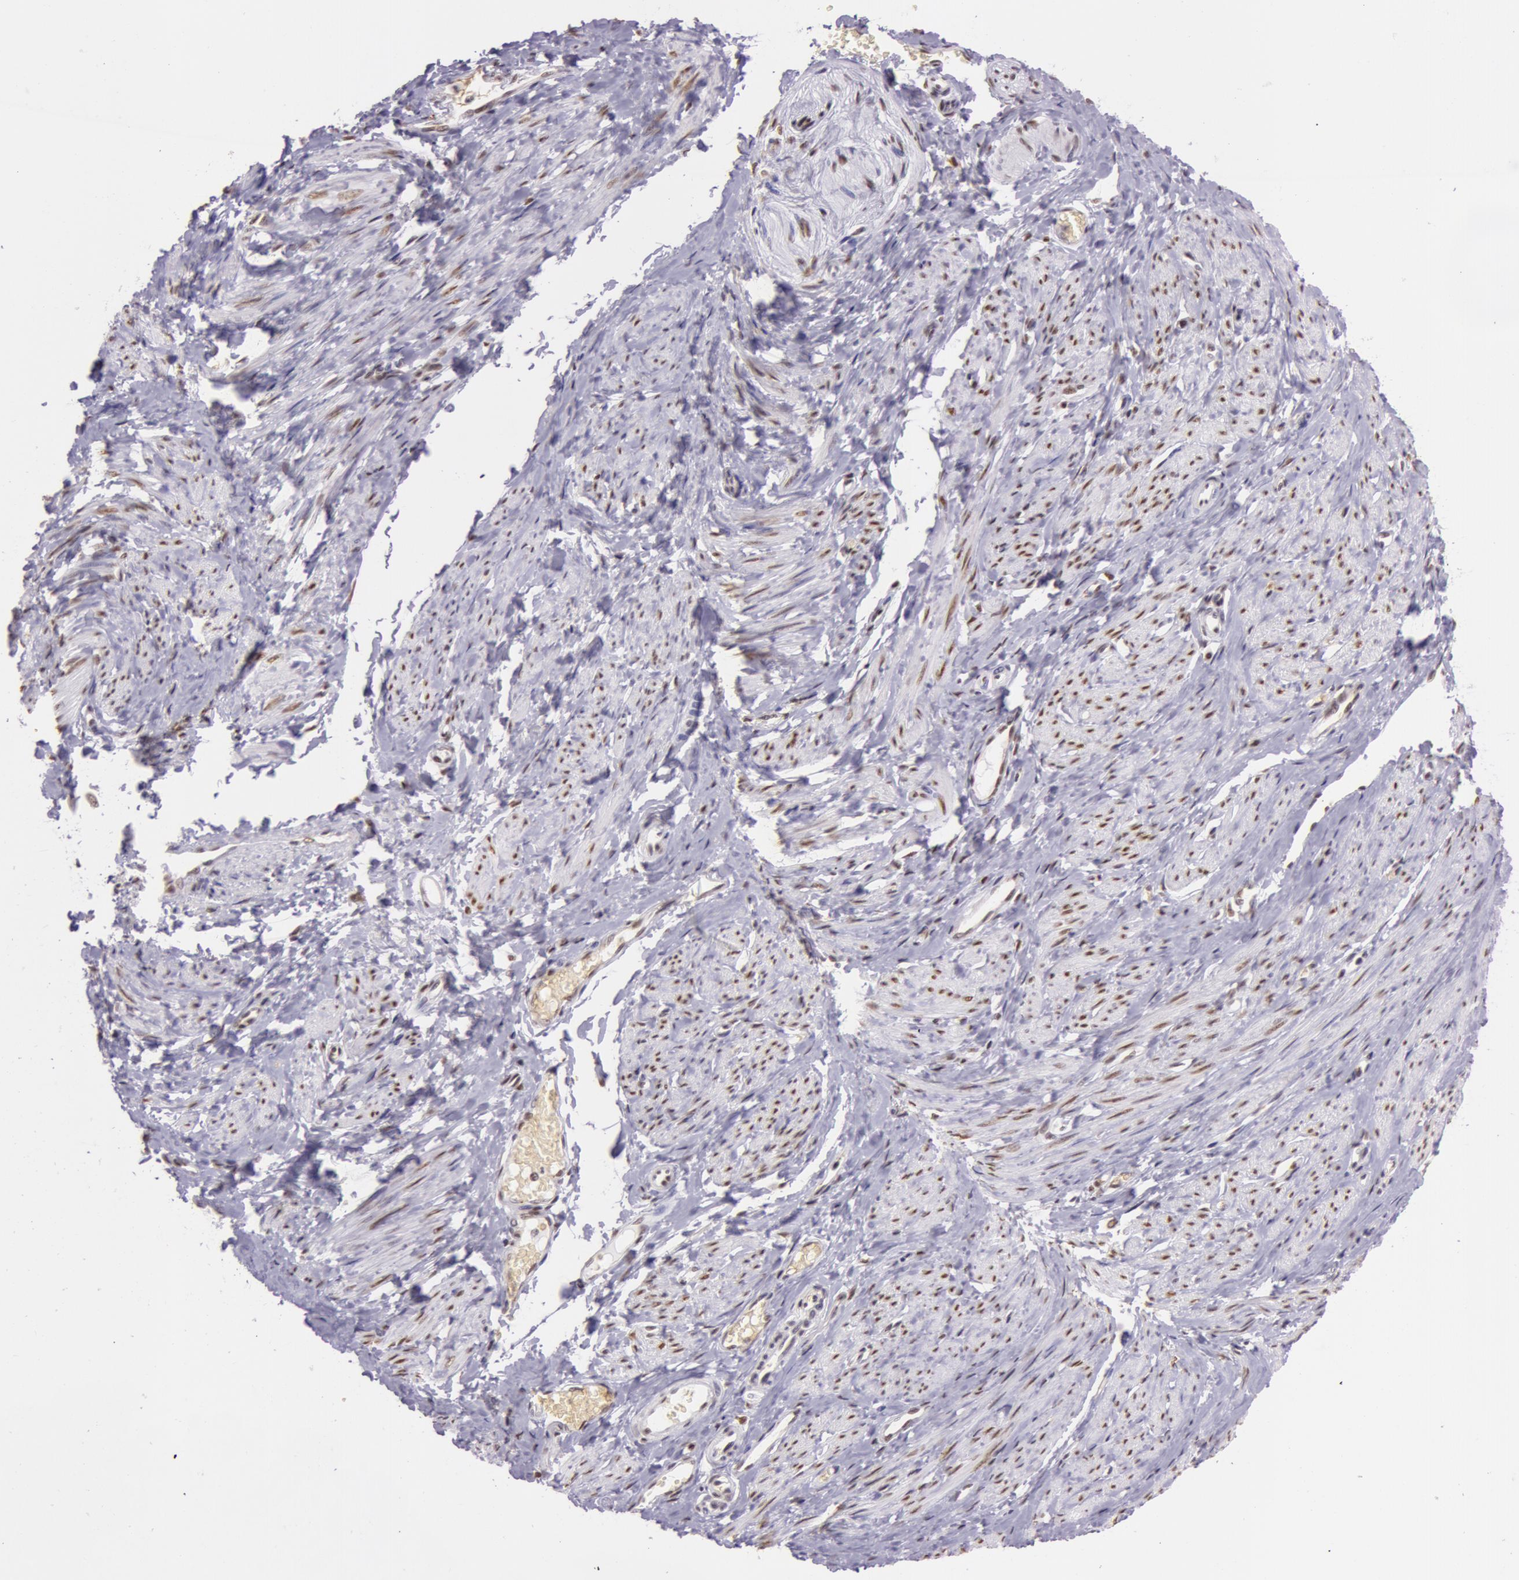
{"staining": {"intensity": "moderate", "quantity": ">75%", "location": "nuclear"}, "tissue": "smooth muscle", "cell_type": "Smooth muscle cells", "image_type": "normal", "snomed": [{"axis": "morphology", "description": "Normal tissue, NOS"}, {"axis": "topography", "description": "Smooth muscle"}, {"axis": "topography", "description": "Uterus"}], "caption": "Immunohistochemistry (IHC) image of unremarkable smooth muscle: smooth muscle stained using immunohistochemistry shows medium levels of moderate protein expression localized specifically in the nuclear of smooth muscle cells, appearing as a nuclear brown color.", "gene": "NBN", "patient": {"sex": "female", "age": 39}}